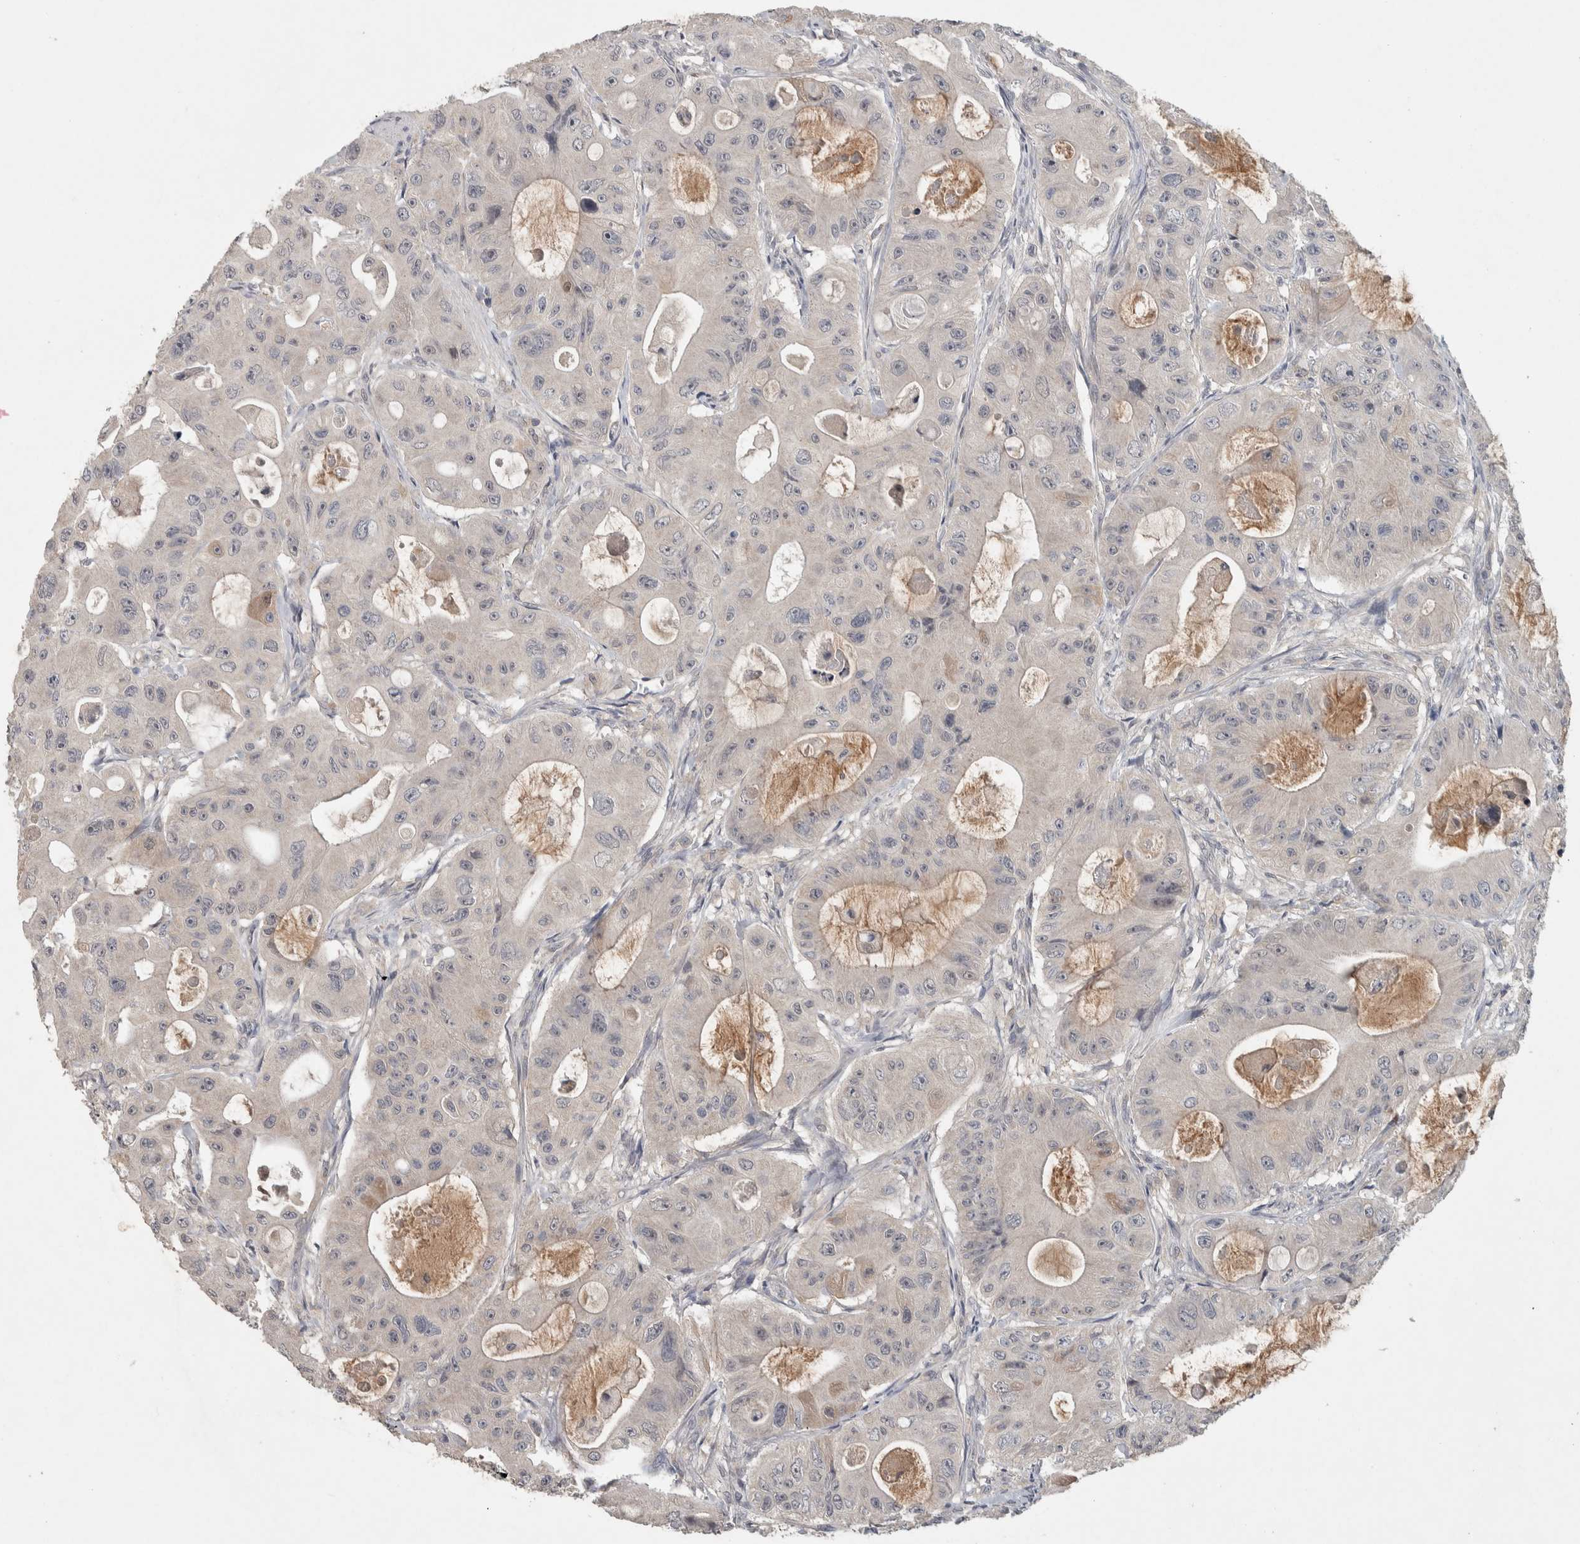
{"staining": {"intensity": "negative", "quantity": "none", "location": "none"}, "tissue": "colorectal cancer", "cell_type": "Tumor cells", "image_type": "cancer", "snomed": [{"axis": "morphology", "description": "Adenocarcinoma, NOS"}, {"axis": "topography", "description": "Colon"}], "caption": "High magnification brightfield microscopy of colorectal adenocarcinoma stained with DAB (brown) and counterstained with hematoxylin (blue): tumor cells show no significant positivity. The staining was performed using DAB to visualize the protein expression in brown, while the nuclei were stained in blue with hematoxylin (Magnification: 20x).", "gene": "CHRM3", "patient": {"sex": "female", "age": 46}}